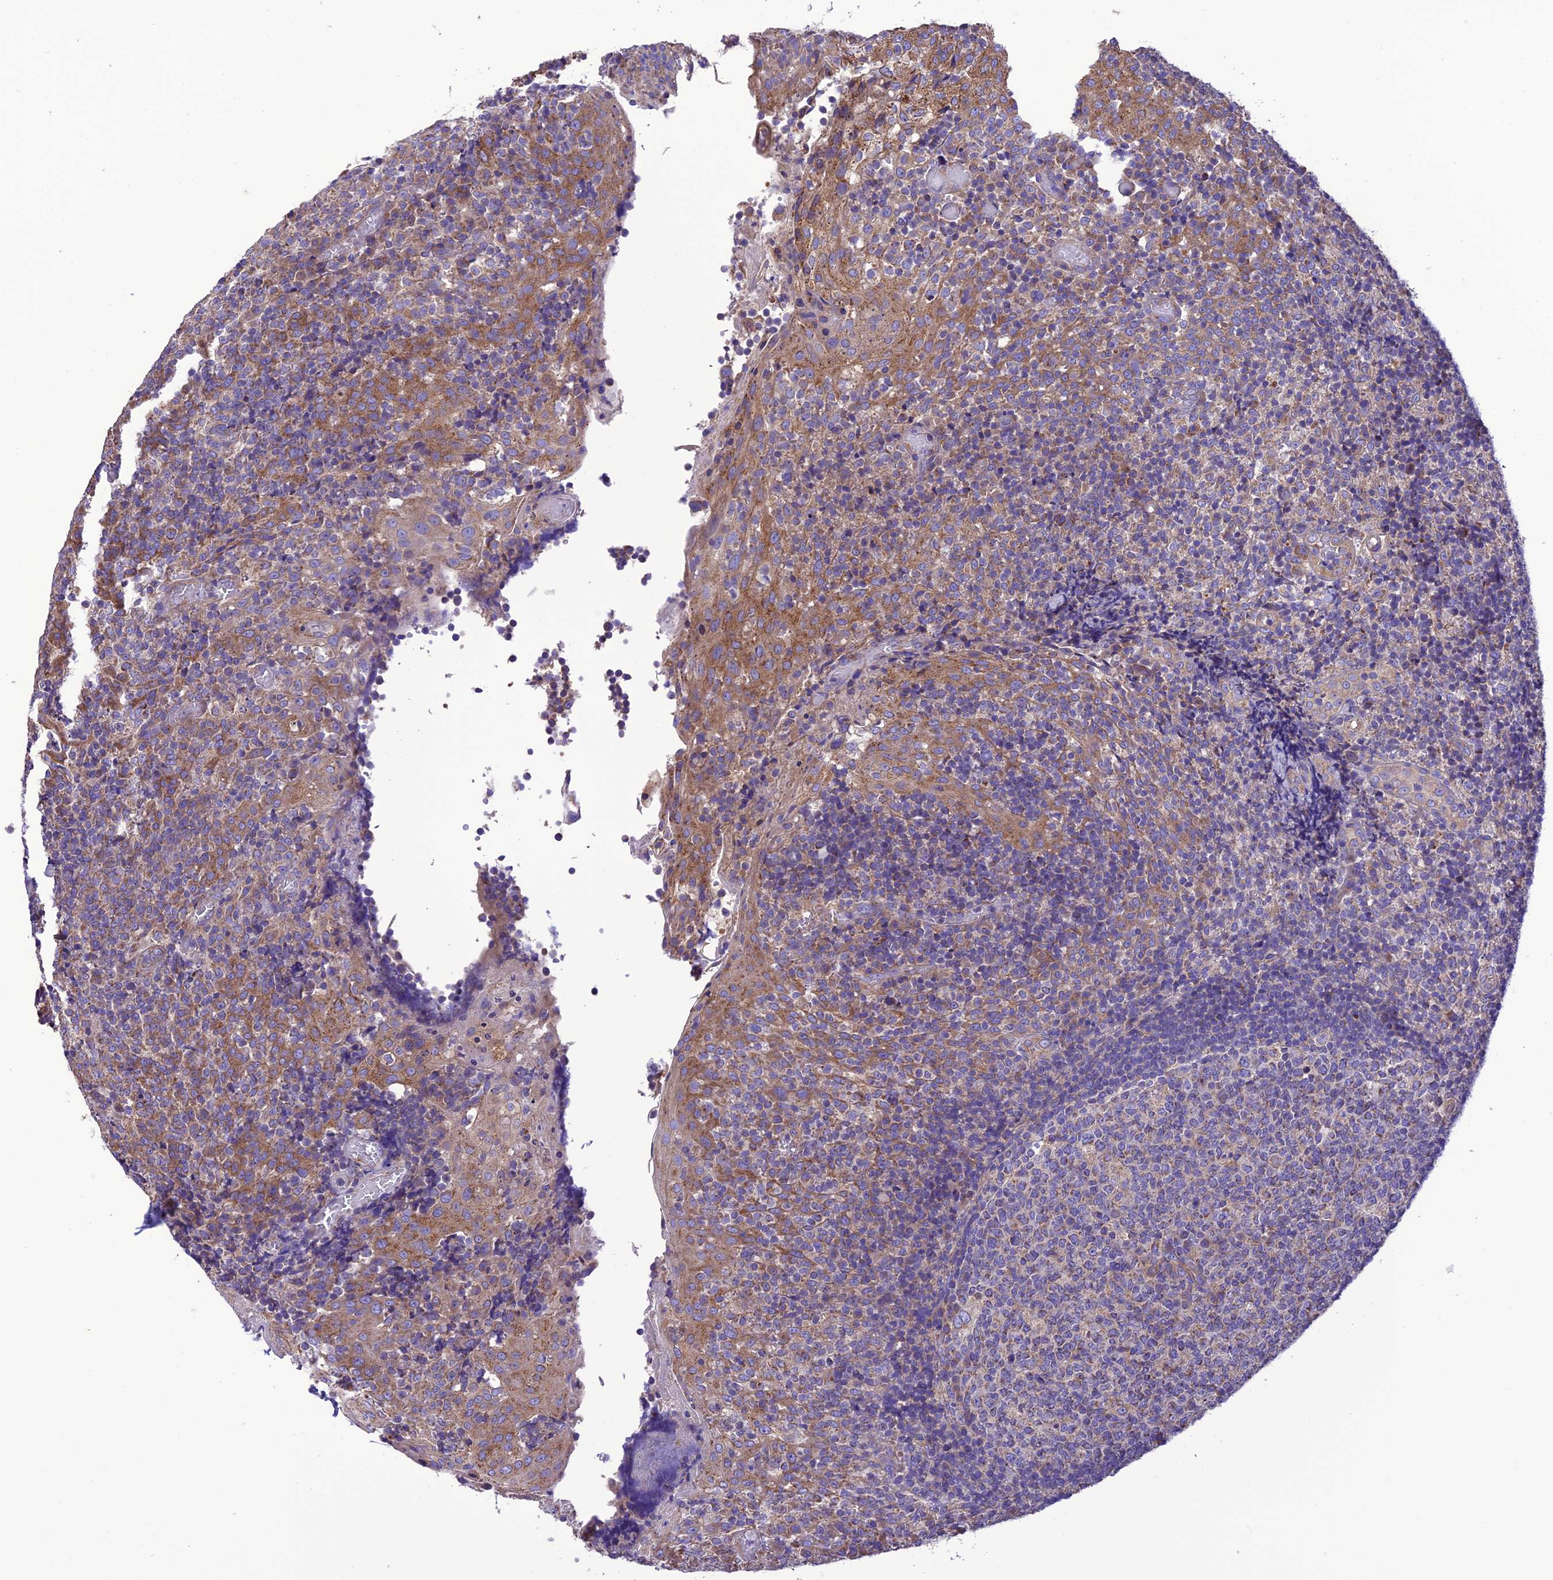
{"staining": {"intensity": "moderate", "quantity": "<25%", "location": "cytoplasmic/membranous"}, "tissue": "tonsil", "cell_type": "Germinal center cells", "image_type": "normal", "snomed": [{"axis": "morphology", "description": "Normal tissue, NOS"}, {"axis": "topography", "description": "Tonsil"}], "caption": "Brown immunohistochemical staining in benign human tonsil demonstrates moderate cytoplasmic/membranous staining in about <25% of germinal center cells.", "gene": "MAP3K12", "patient": {"sex": "female", "age": 19}}